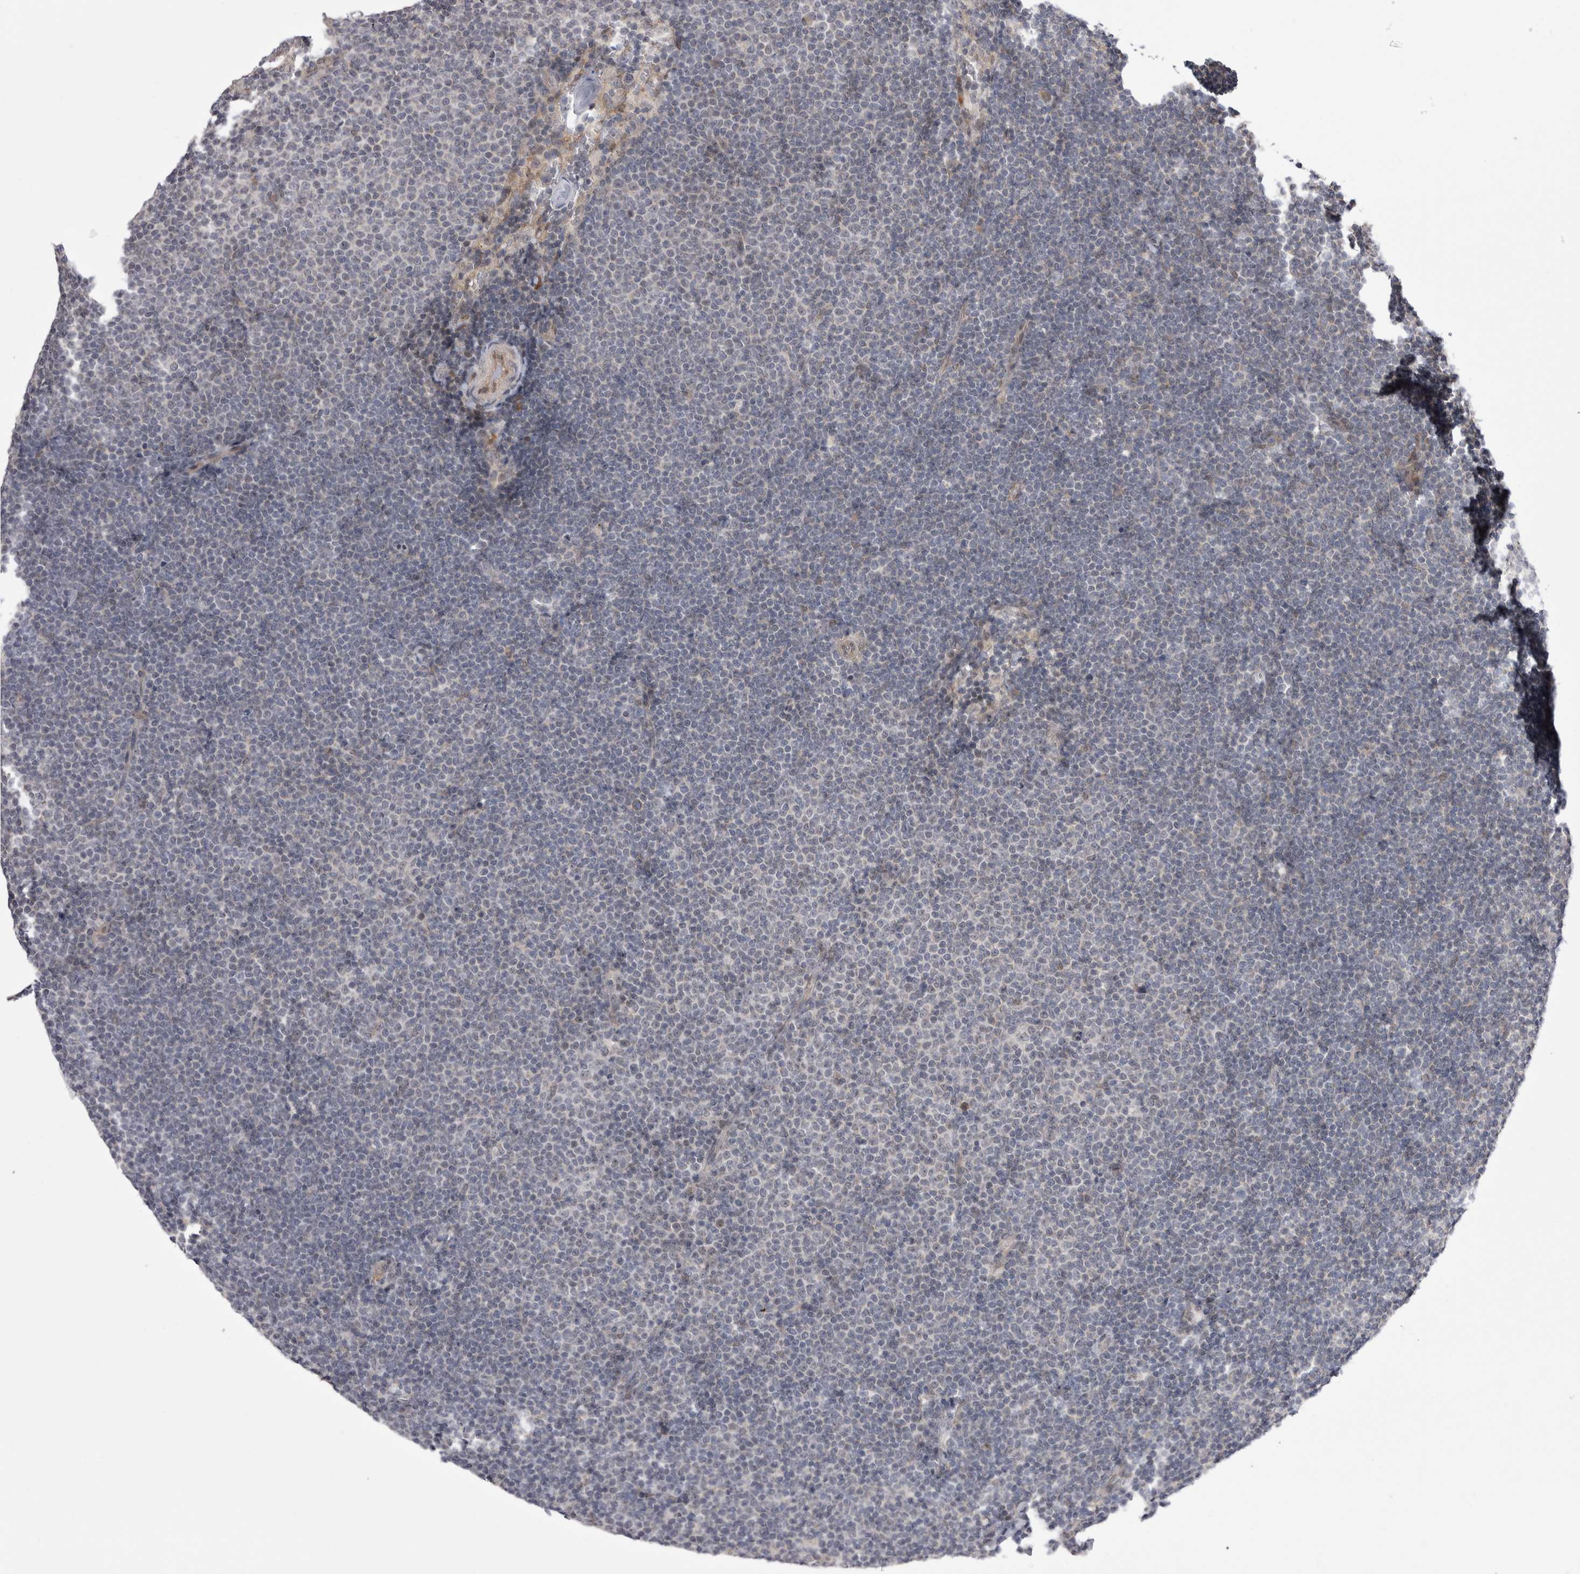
{"staining": {"intensity": "negative", "quantity": "none", "location": "none"}, "tissue": "lymphoma", "cell_type": "Tumor cells", "image_type": "cancer", "snomed": [{"axis": "morphology", "description": "Malignant lymphoma, non-Hodgkin's type, Low grade"}, {"axis": "topography", "description": "Lymph node"}], "caption": "Malignant lymphoma, non-Hodgkin's type (low-grade) was stained to show a protein in brown. There is no significant positivity in tumor cells. (Immunohistochemistry, brightfield microscopy, high magnification).", "gene": "CHIC2", "patient": {"sex": "female", "age": 53}}